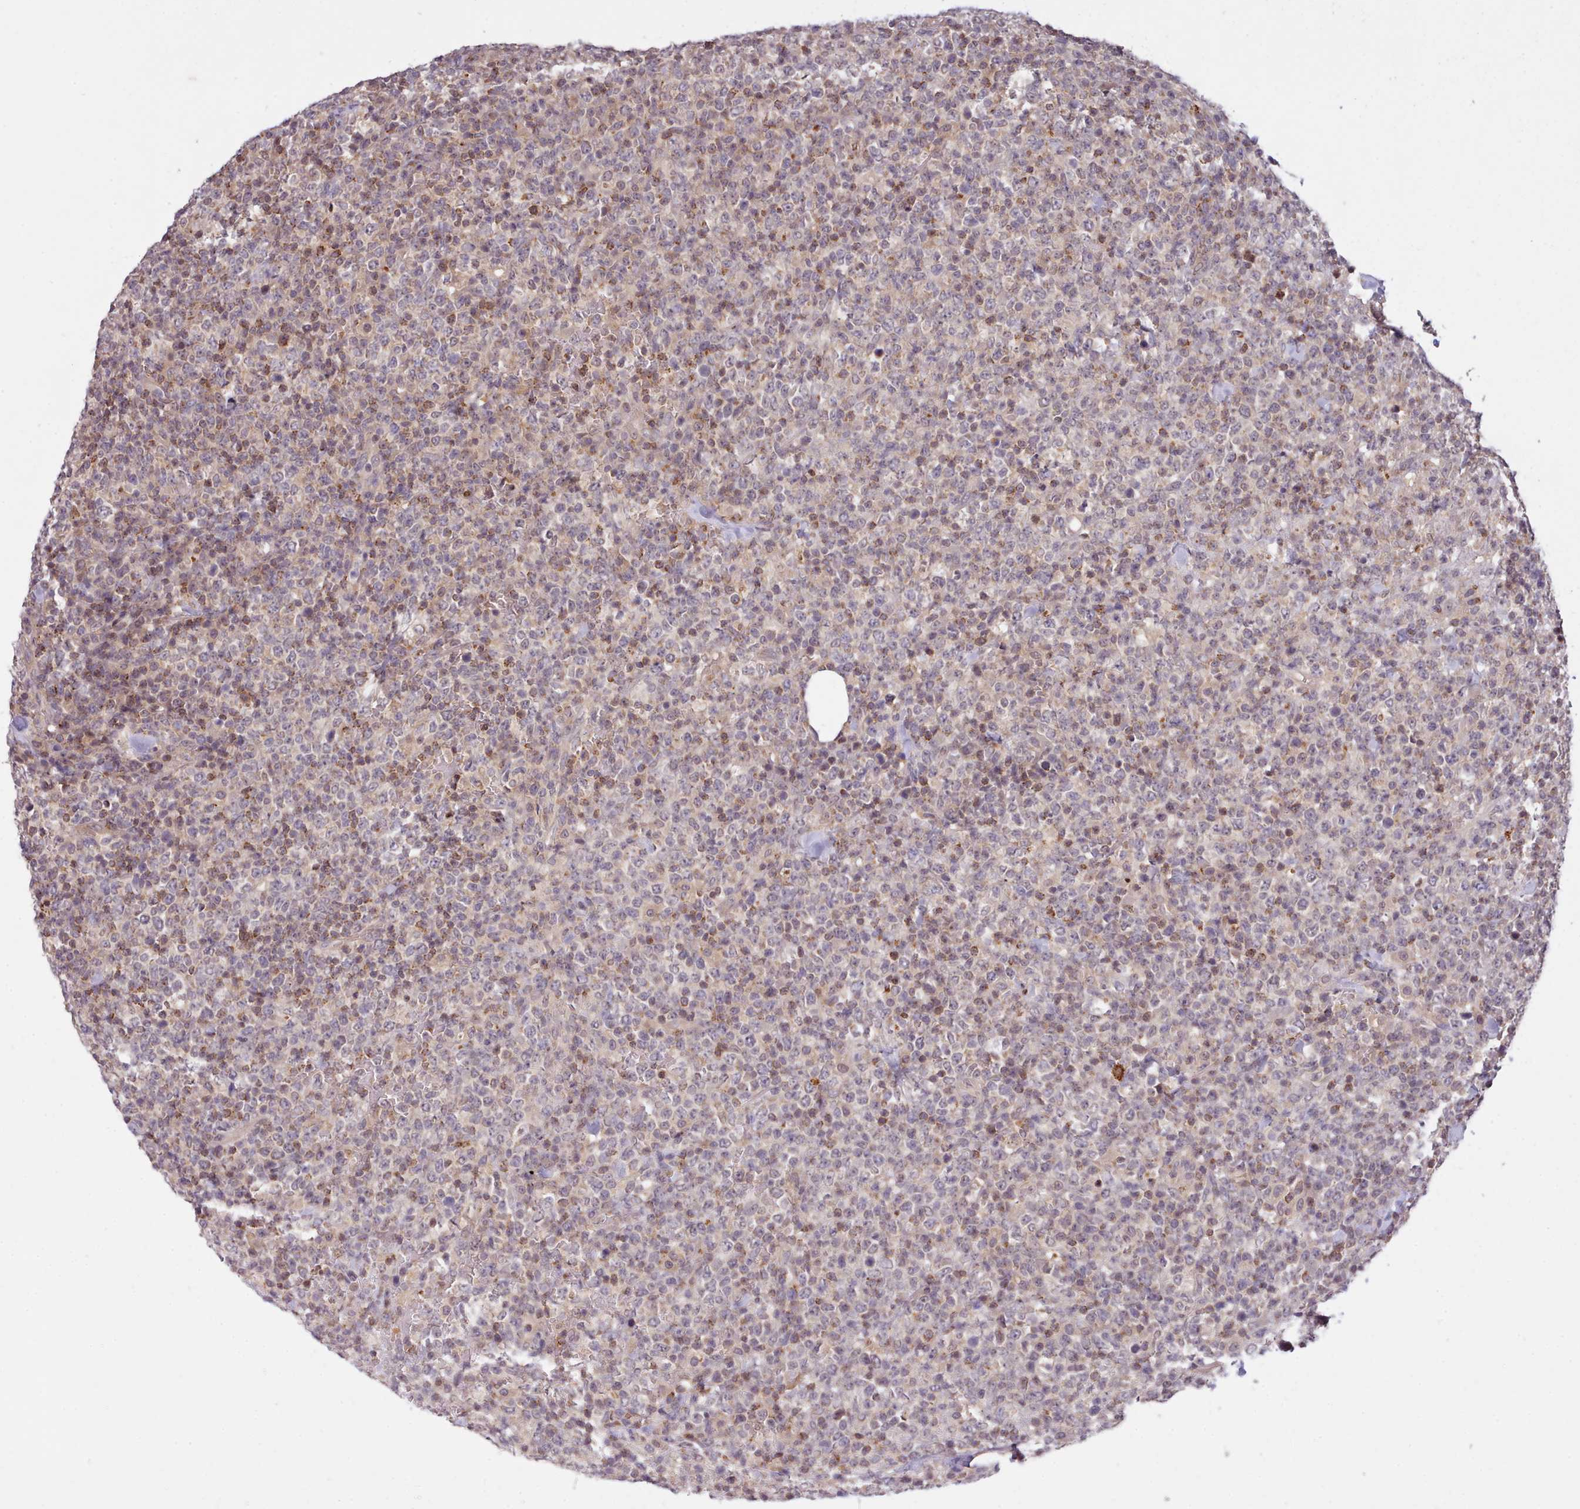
{"staining": {"intensity": "weak", "quantity": "25%-75%", "location": "nuclear"}, "tissue": "lymphoma", "cell_type": "Tumor cells", "image_type": "cancer", "snomed": [{"axis": "morphology", "description": "Malignant lymphoma, non-Hodgkin's type, High grade"}, {"axis": "topography", "description": "Colon"}], "caption": "Lymphoma stained with a protein marker displays weak staining in tumor cells.", "gene": "ARL17A", "patient": {"sex": "female", "age": 53}}